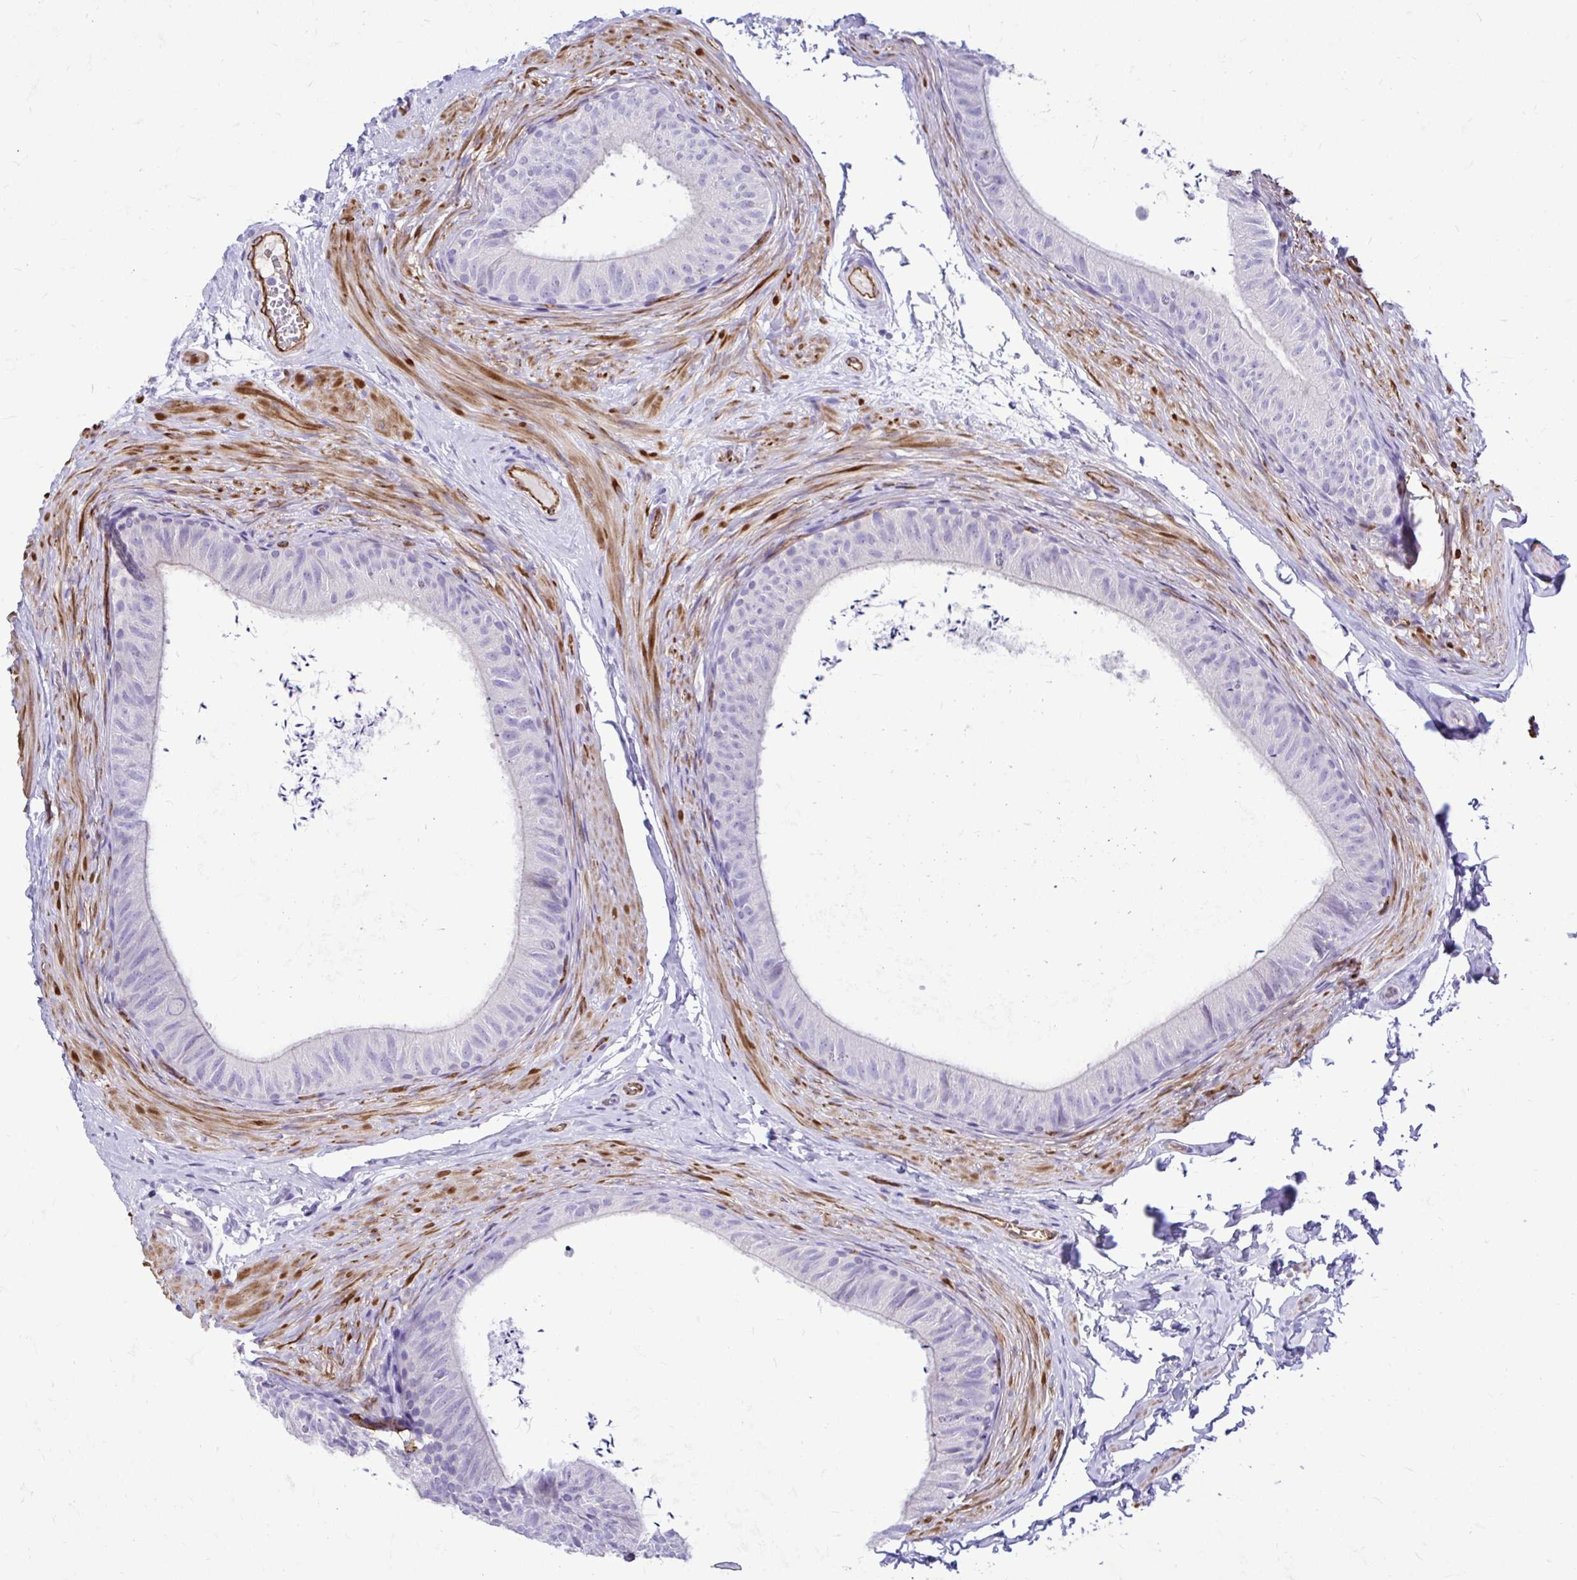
{"staining": {"intensity": "negative", "quantity": "none", "location": "none"}, "tissue": "epididymis", "cell_type": "Glandular cells", "image_type": "normal", "snomed": [{"axis": "morphology", "description": "Normal tissue, NOS"}, {"axis": "topography", "description": "Epididymis, spermatic cord, NOS"}, {"axis": "topography", "description": "Epididymis"}, {"axis": "topography", "description": "Peripheral nerve tissue"}], "caption": "Protein analysis of normal epididymis shows no significant staining in glandular cells.", "gene": "ABCG2", "patient": {"sex": "male", "age": 29}}